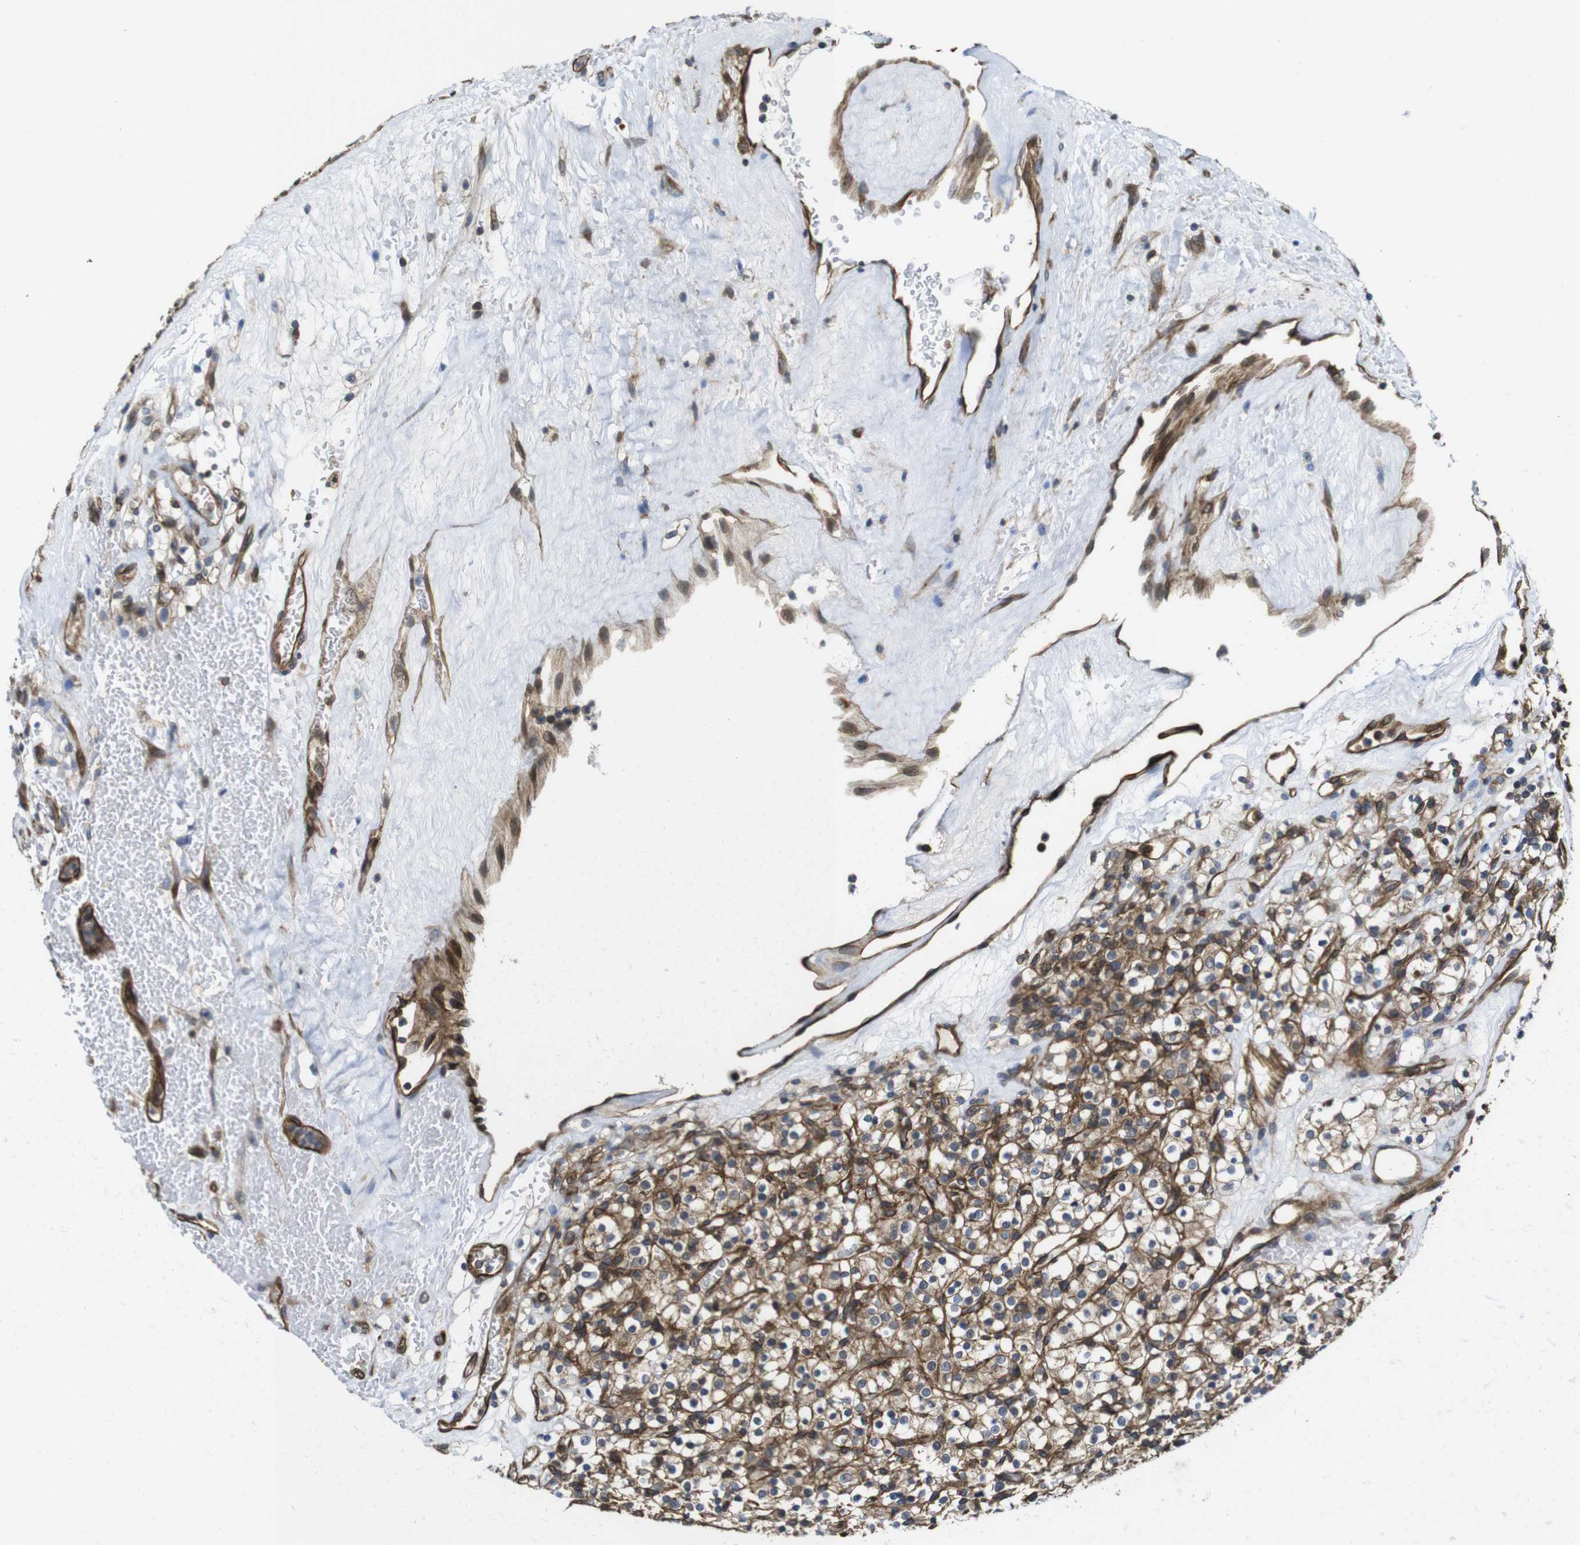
{"staining": {"intensity": "moderate", "quantity": "25%-75%", "location": "cytoplasmic/membranous"}, "tissue": "renal cancer", "cell_type": "Tumor cells", "image_type": "cancer", "snomed": [{"axis": "morphology", "description": "Normal tissue, NOS"}, {"axis": "morphology", "description": "Adenocarcinoma, NOS"}, {"axis": "topography", "description": "Kidney"}], "caption": "The histopathology image exhibits a brown stain indicating the presence of a protein in the cytoplasmic/membranous of tumor cells in renal cancer (adenocarcinoma). Immunohistochemistry stains the protein in brown and the nuclei are stained blue.", "gene": "ZDHHC5", "patient": {"sex": "female", "age": 72}}